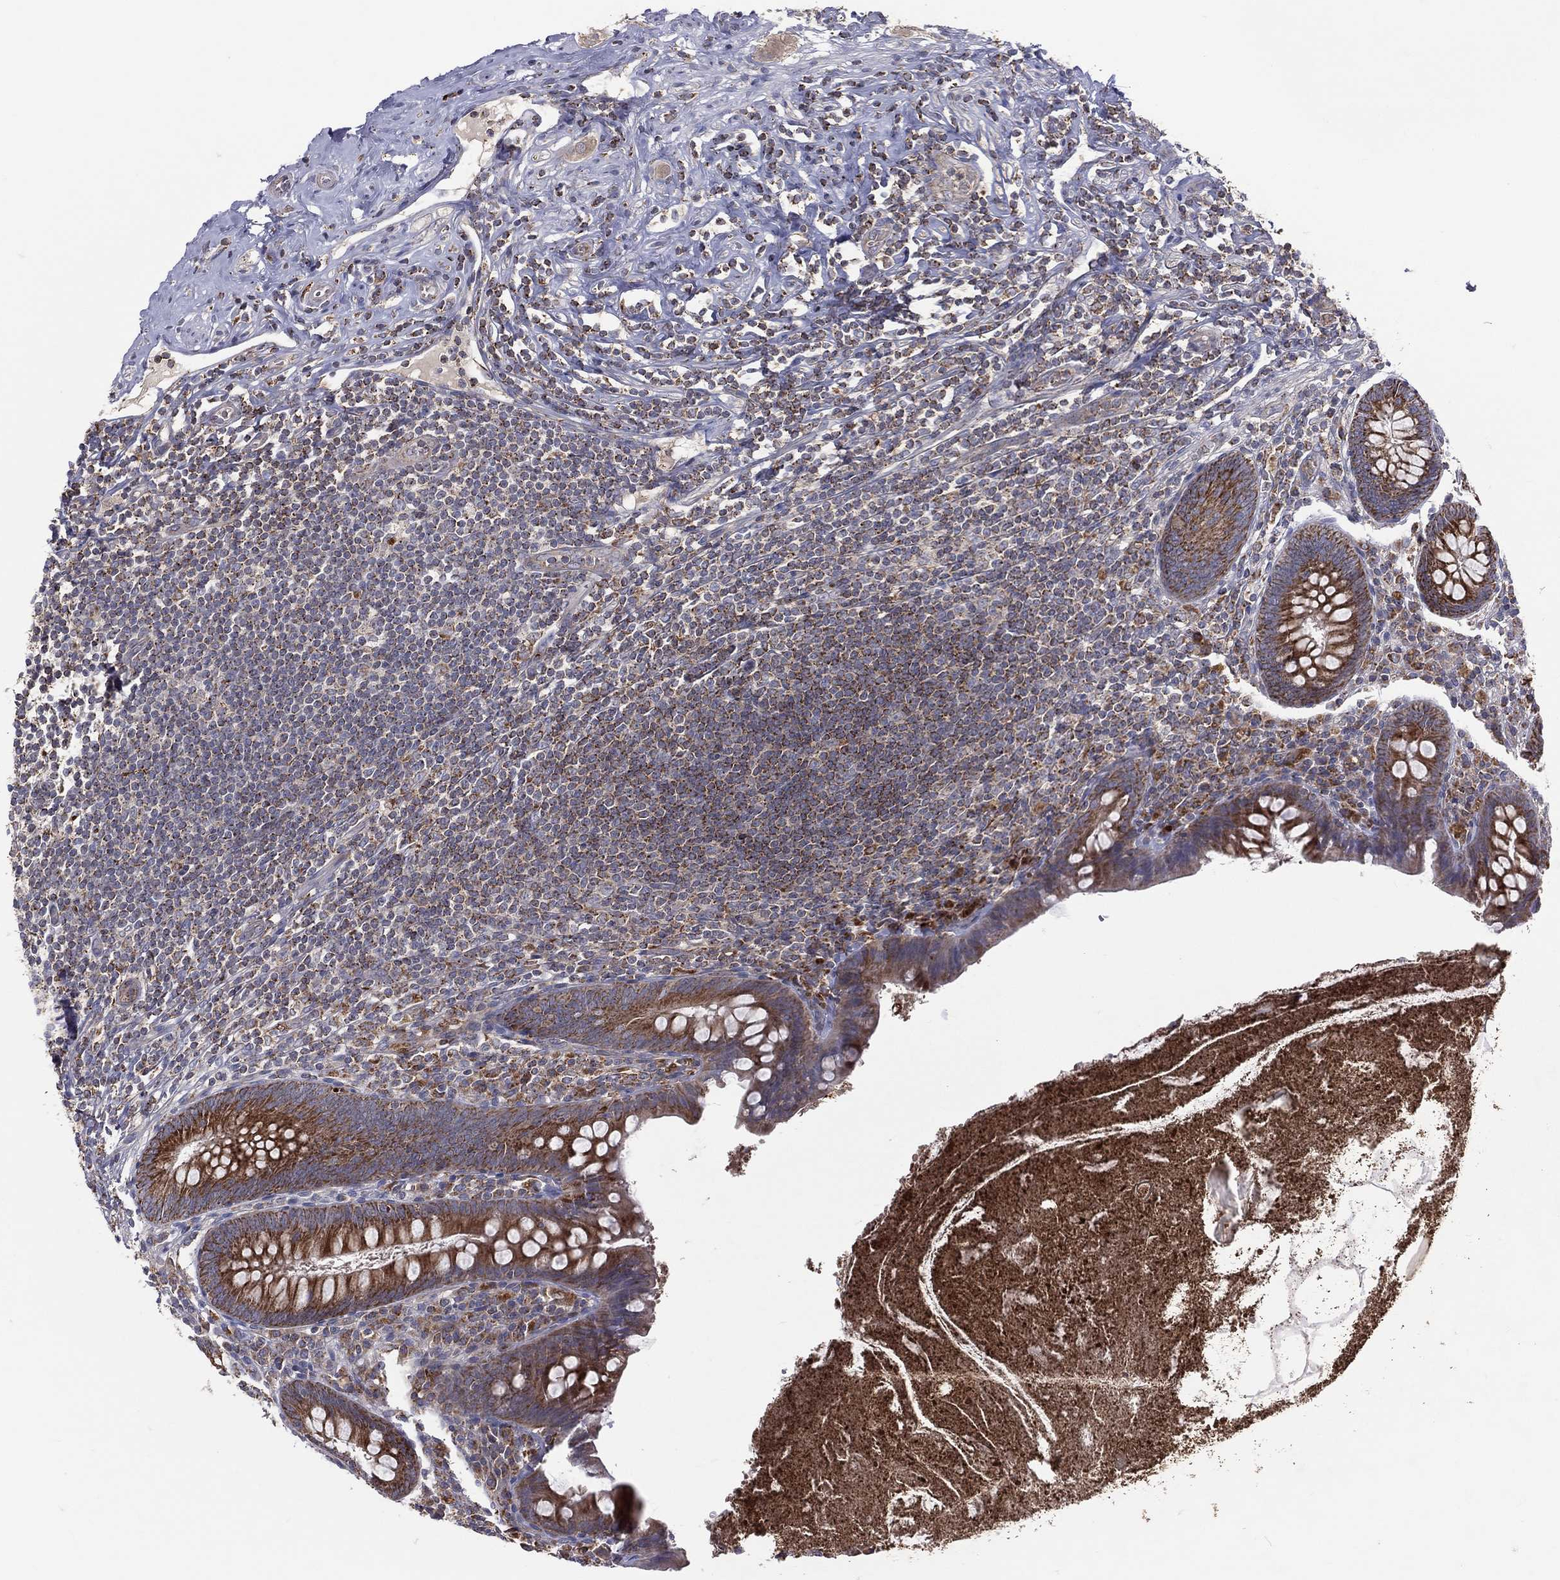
{"staining": {"intensity": "strong", "quantity": "25%-75%", "location": "cytoplasmic/membranous"}, "tissue": "appendix", "cell_type": "Glandular cells", "image_type": "normal", "snomed": [{"axis": "morphology", "description": "Normal tissue, NOS"}, {"axis": "topography", "description": "Appendix"}], "caption": "A high-resolution photomicrograph shows immunohistochemistry staining of normal appendix, which demonstrates strong cytoplasmic/membranous positivity in about 25%-75% of glandular cells.", "gene": "STARD3", "patient": {"sex": "male", "age": 47}}